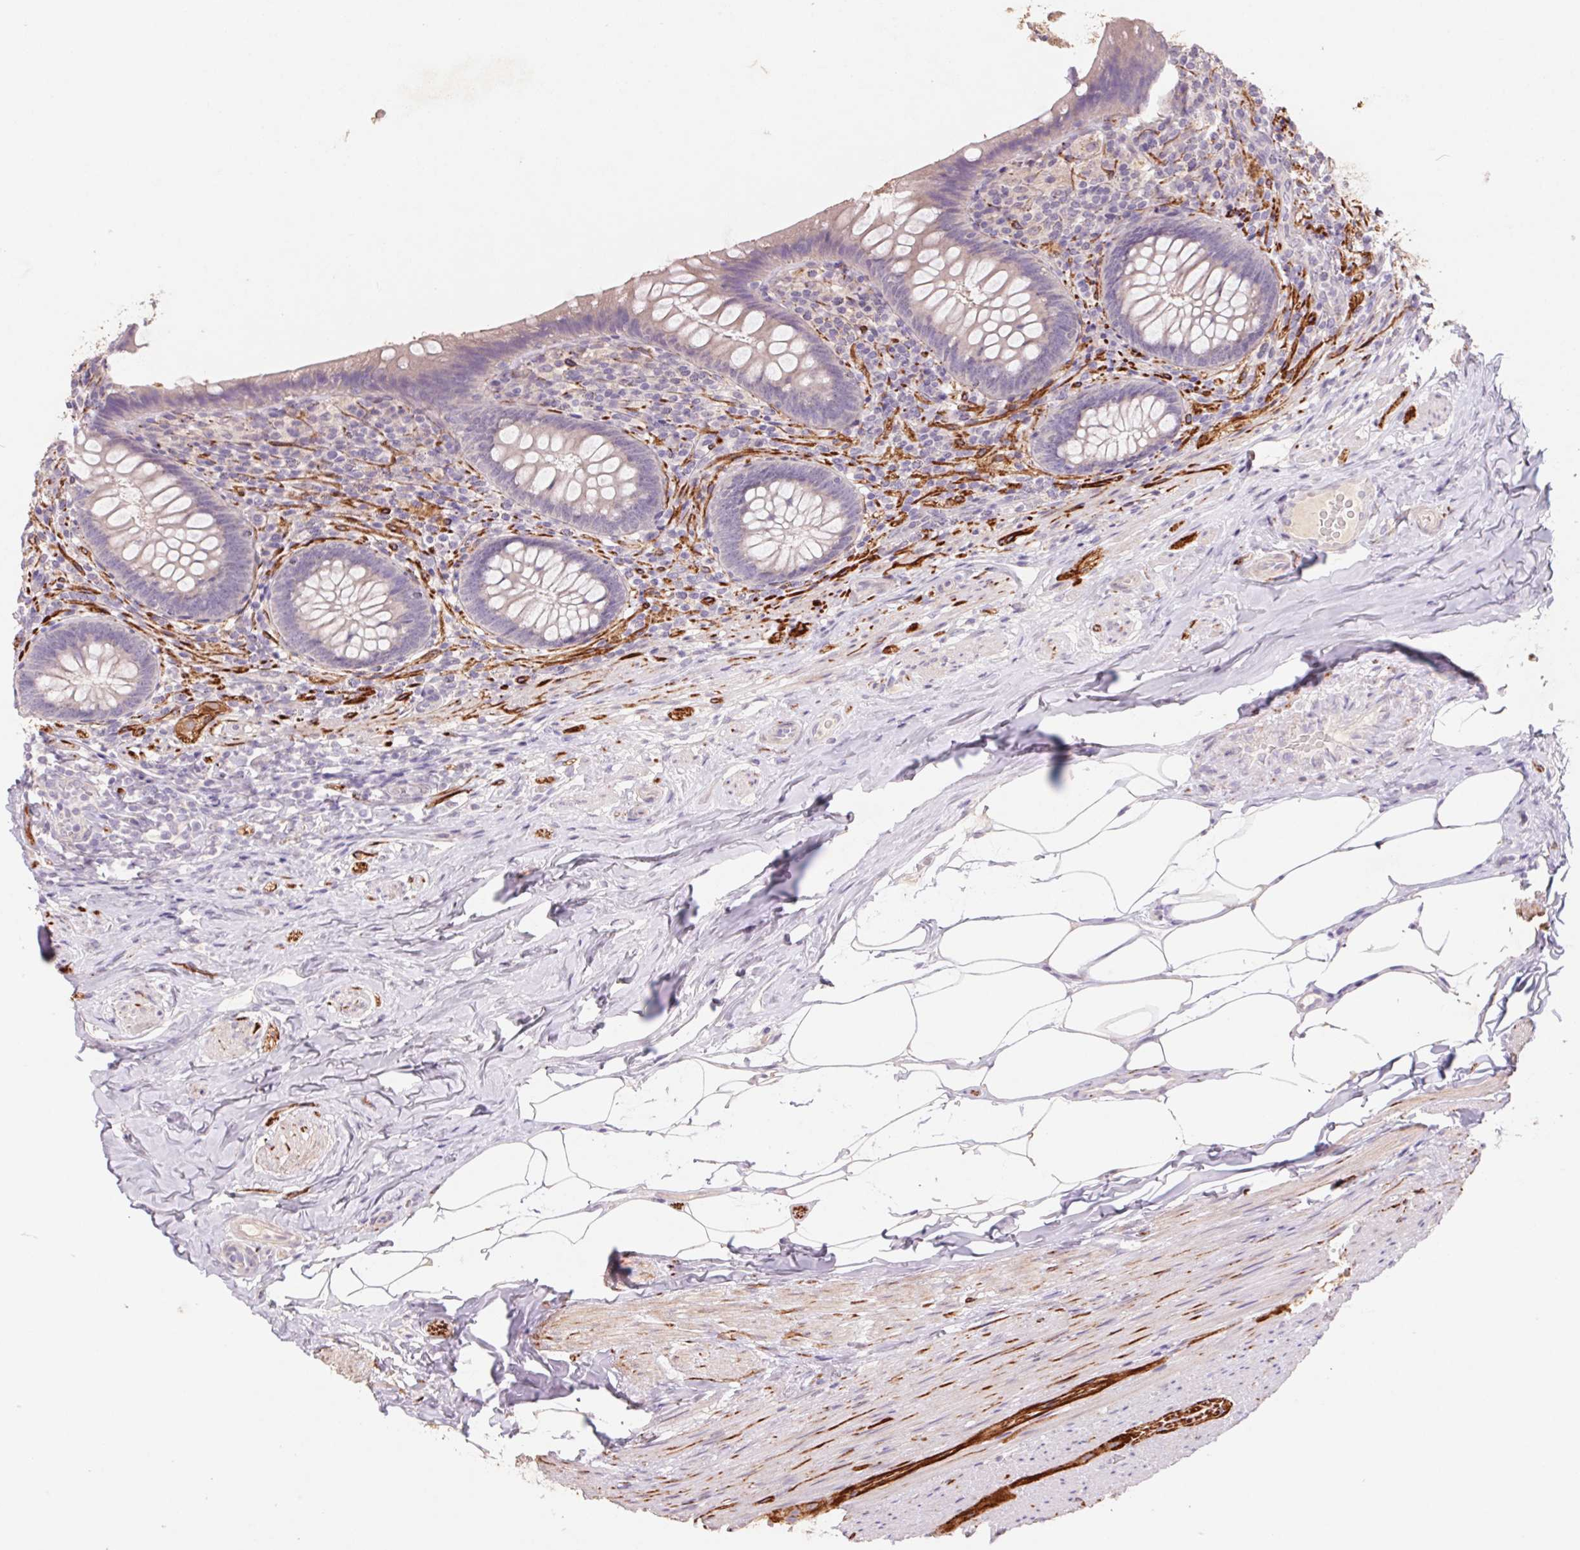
{"staining": {"intensity": "weak", "quantity": "<25%", "location": "cytoplasmic/membranous"}, "tissue": "appendix", "cell_type": "Glandular cells", "image_type": "normal", "snomed": [{"axis": "morphology", "description": "Normal tissue, NOS"}, {"axis": "topography", "description": "Appendix"}], "caption": "Immunohistochemistry (IHC) of normal appendix shows no positivity in glandular cells. (Immunohistochemistry (IHC), brightfield microscopy, high magnification).", "gene": "GRM2", "patient": {"sex": "male", "age": 47}}